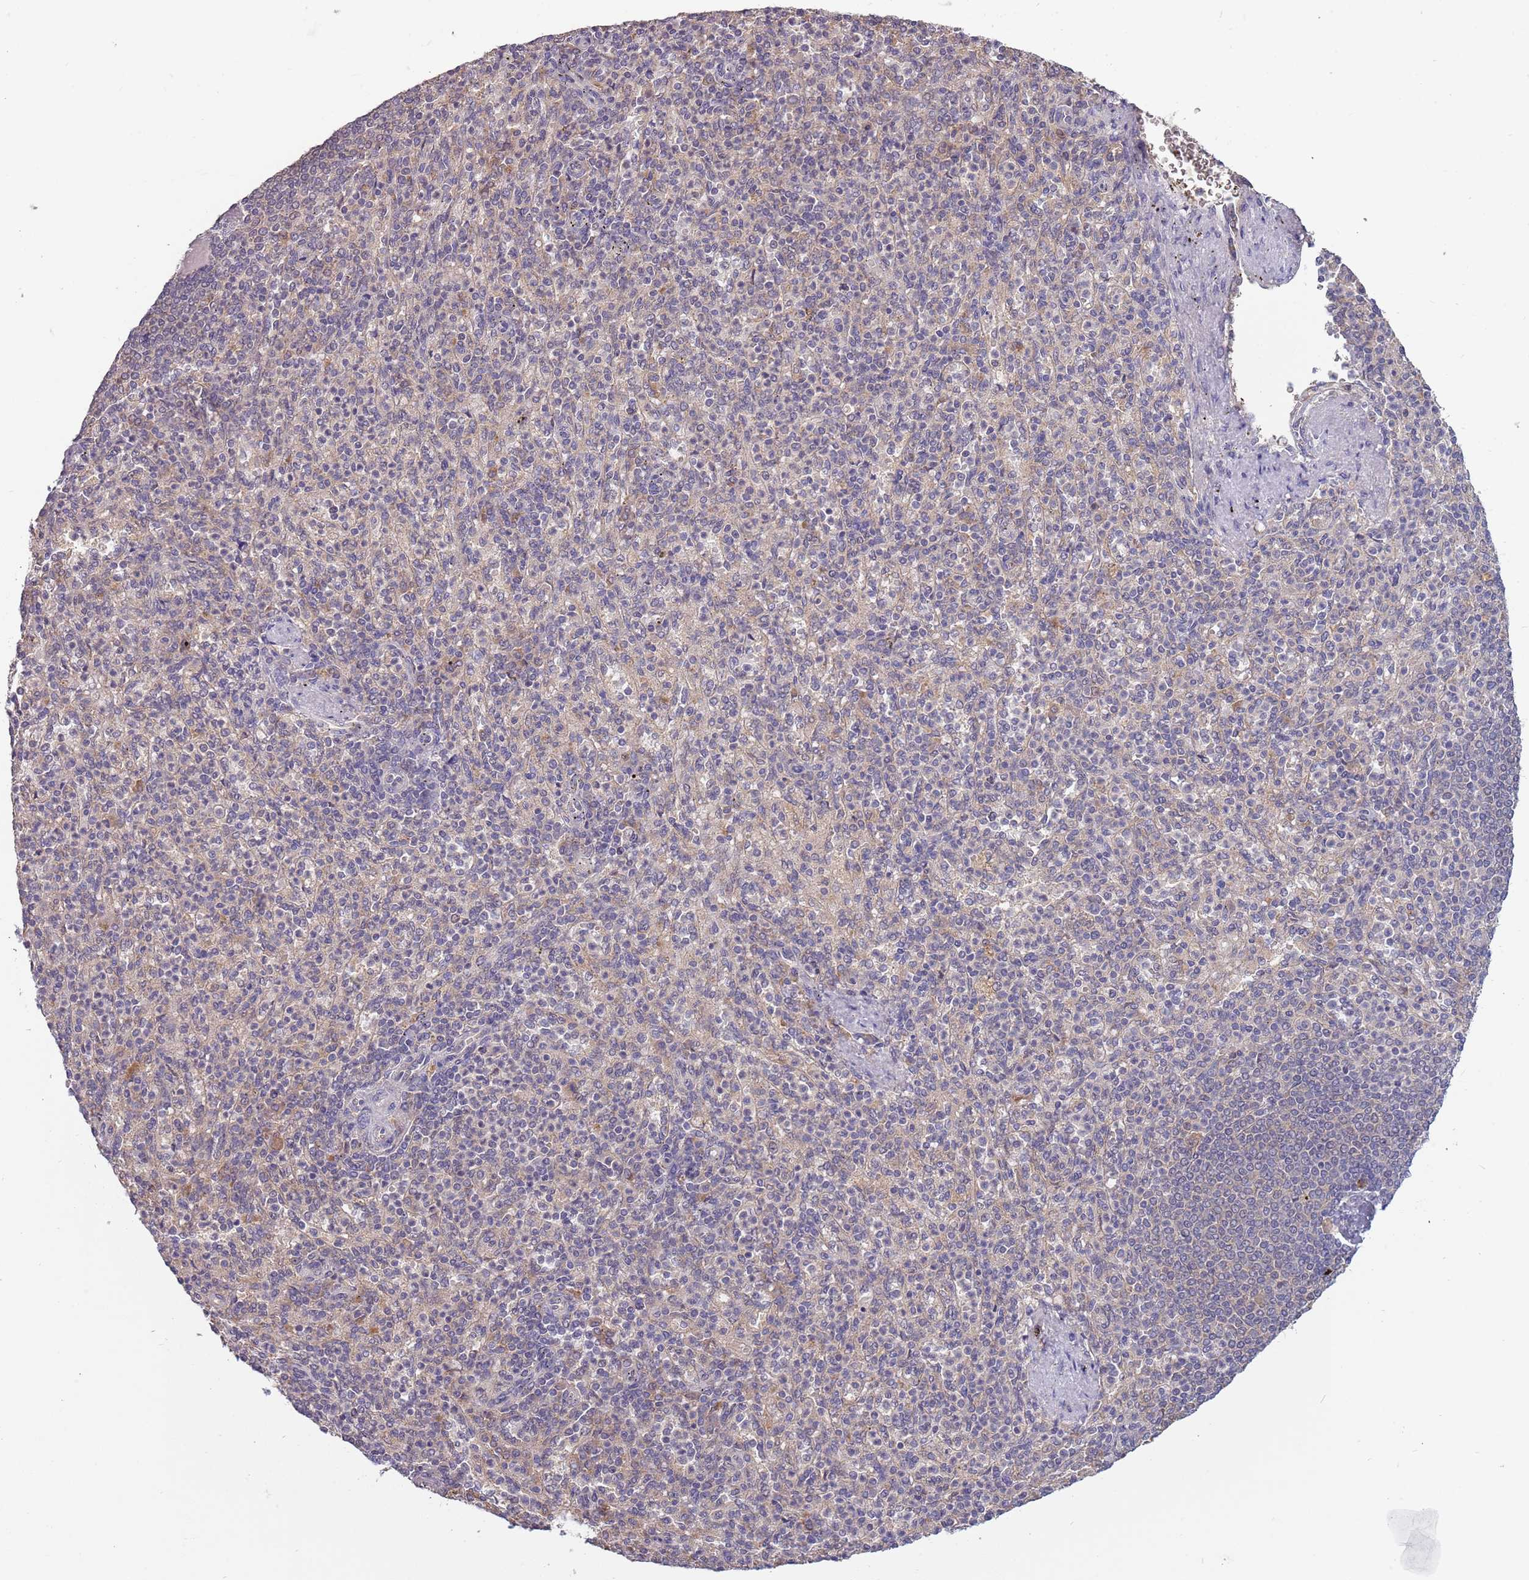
{"staining": {"intensity": "negative", "quantity": "none", "location": "none"}, "tissue": "spleen", "cell_type": "Cells in red pulp", "image_type": "normal", "snomed": [{"axis": "morphology", "description": "Normal tissue, NOS"}, {"axis": "topography", "description": "Spleen"}], "caption": "Spleen stained for a protein using IHC shows no staining cells in red pulp.", "gene": "USP32", "patient": {"sex": "female", "age": 74}}